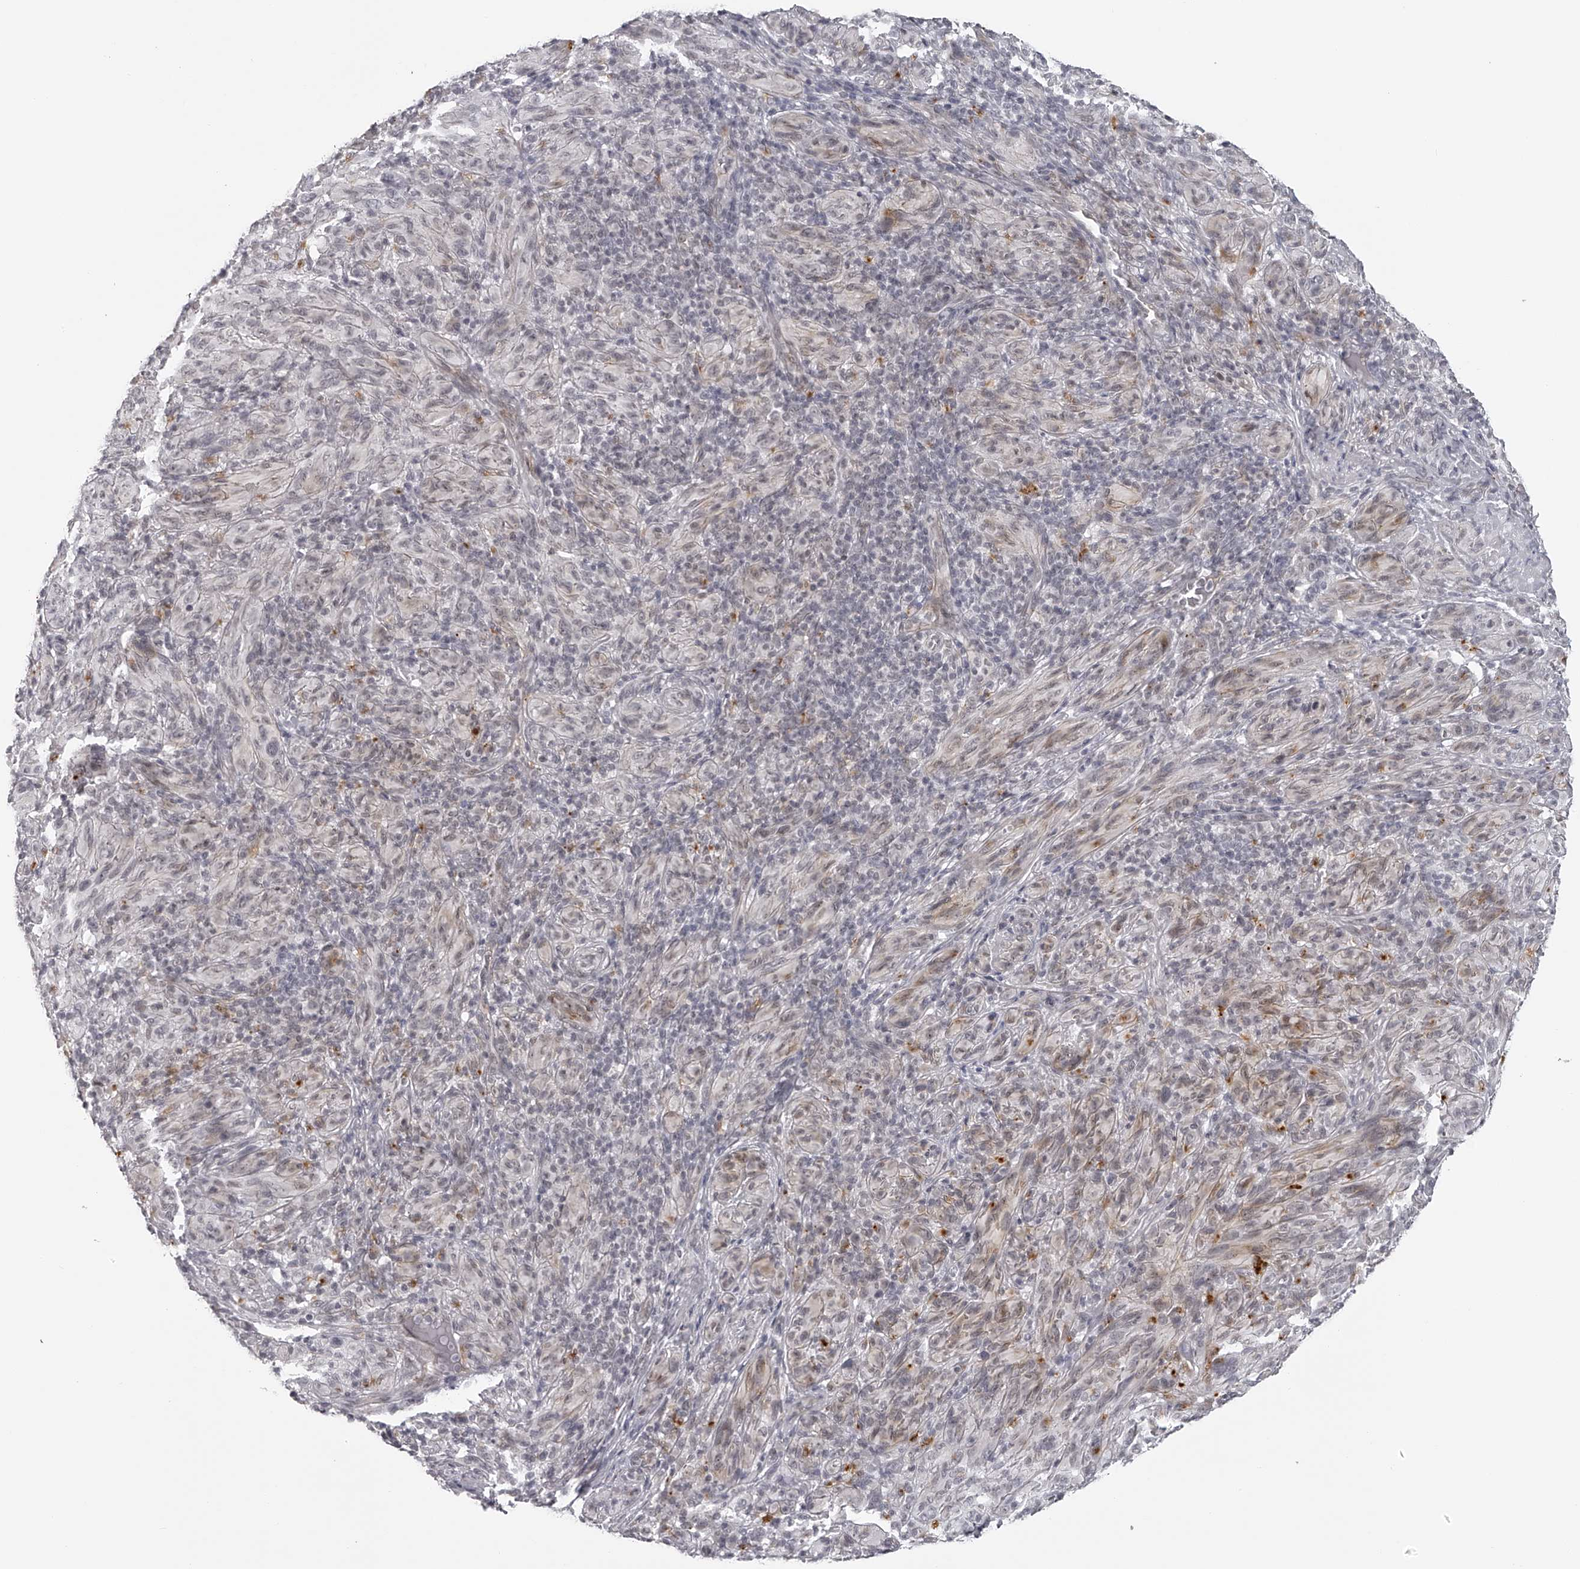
{"staining": {"intensity": "weak", "quantity": "<25%", "location": "cytoplasmic/membranous"}, "tissue": "melanoma", "cell_type": "Tumor cells", "image_type": "cancer", "snomed": [{"axis": "morphology", "description": "Malignant melanoma, NOS"}, {"axis": "topography", "description": "Skin of head"}], "caption": "IHC image of neoplastic tissue: human malignant melanoma stained with DAB displays no significant protein positivity in tumor cells.", "gene": "RNF220", "patient": {"sex": "male", "age": 96}}